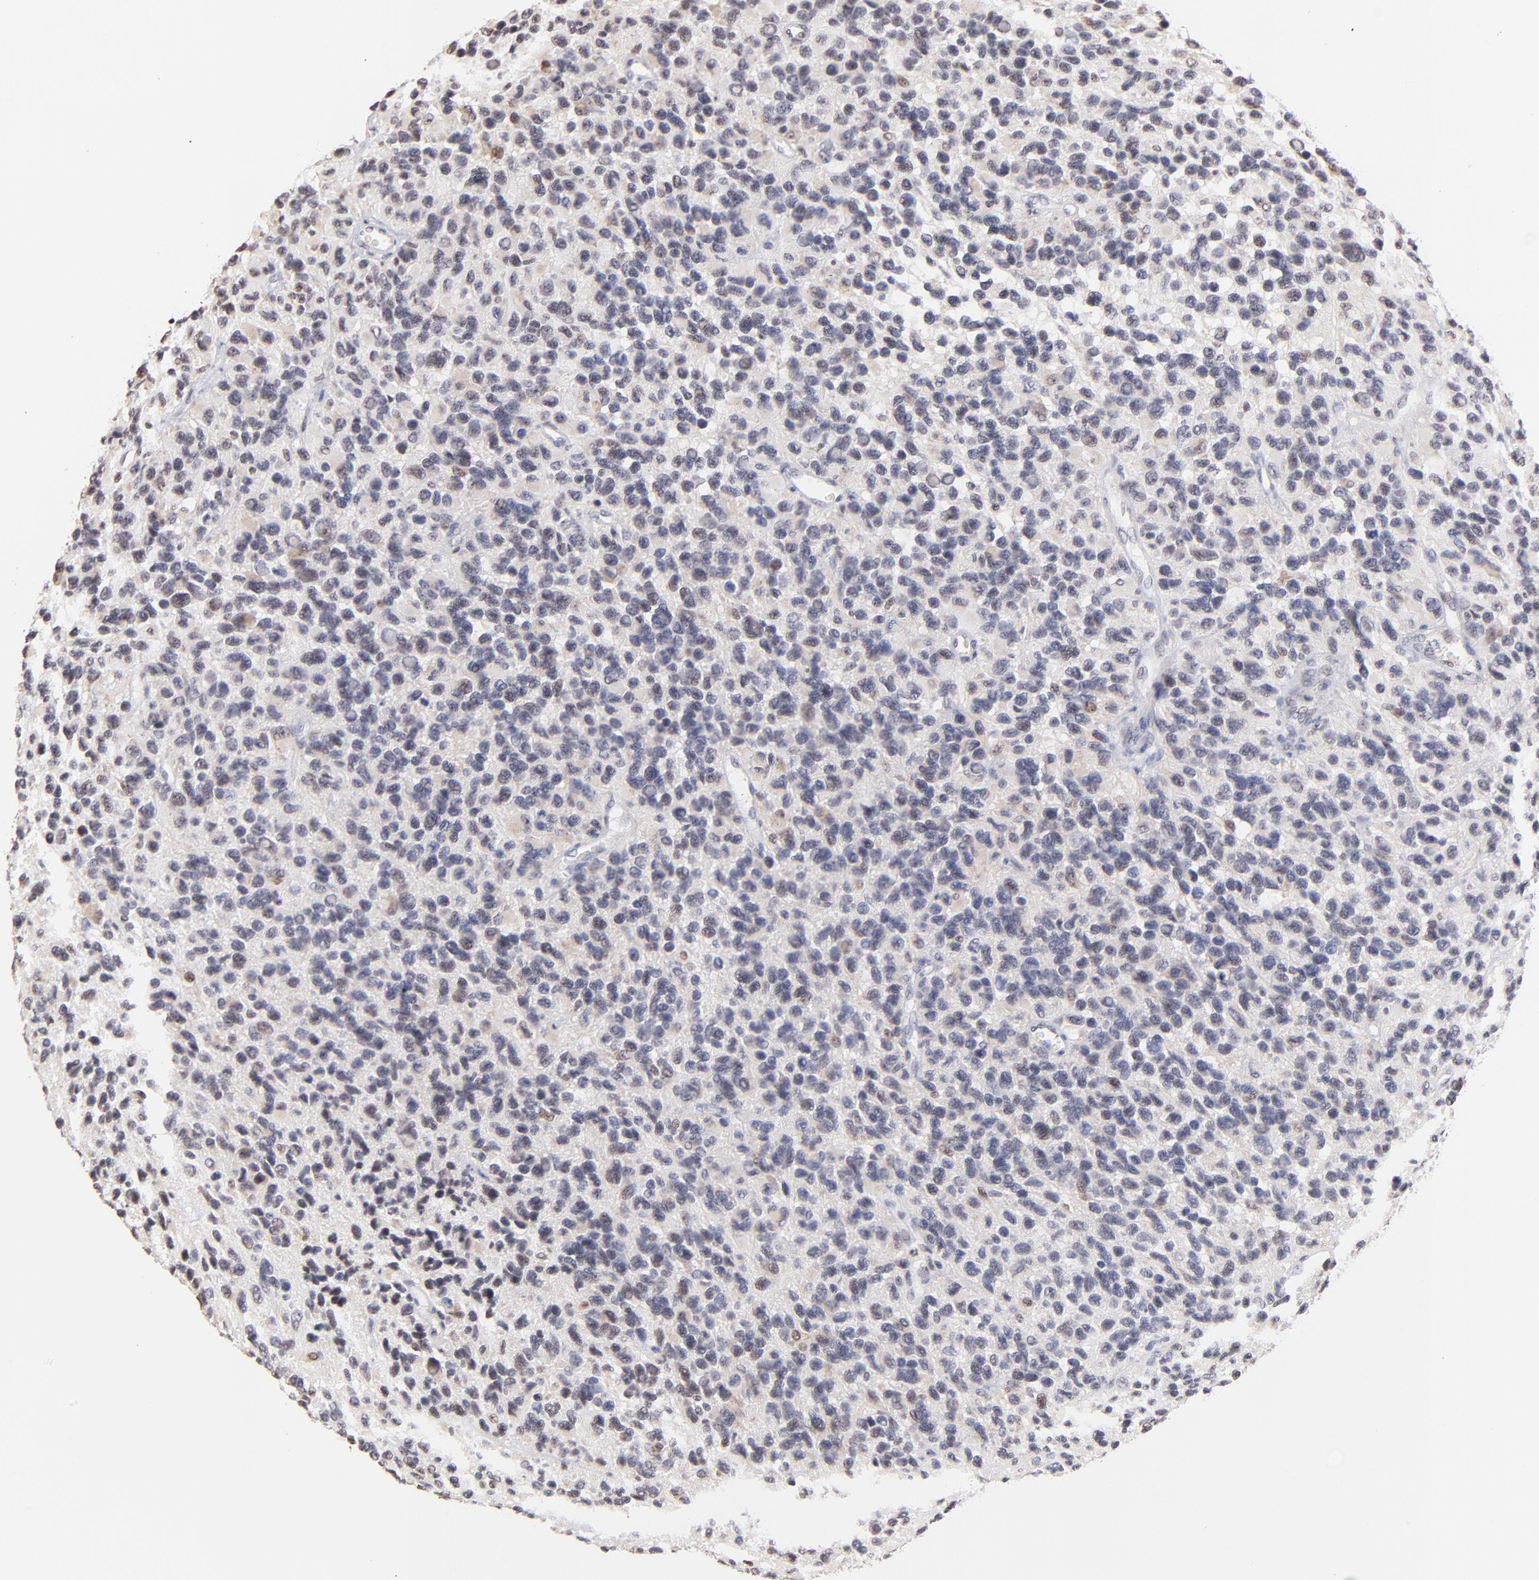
{"staining": {"intensity": "weak", "quantity": "<25%", "location": "cytoplasmic/membranous,nuclear"}, "tissue": "glioma", "cell_type": "Tumor cells", "image_type": "cancer", "snomed": [{"axis": "morphology", "description": "Glioma, malignant, High grade"}, {"axis": "topography", "description": "Brain"}], "caption": "Immunohistochemistry image of glioma stained for a protein (brown), which displays no expression in tumor cells.", "gene": "ZNF670", "patient": {"sex": "male", "age": 77}}